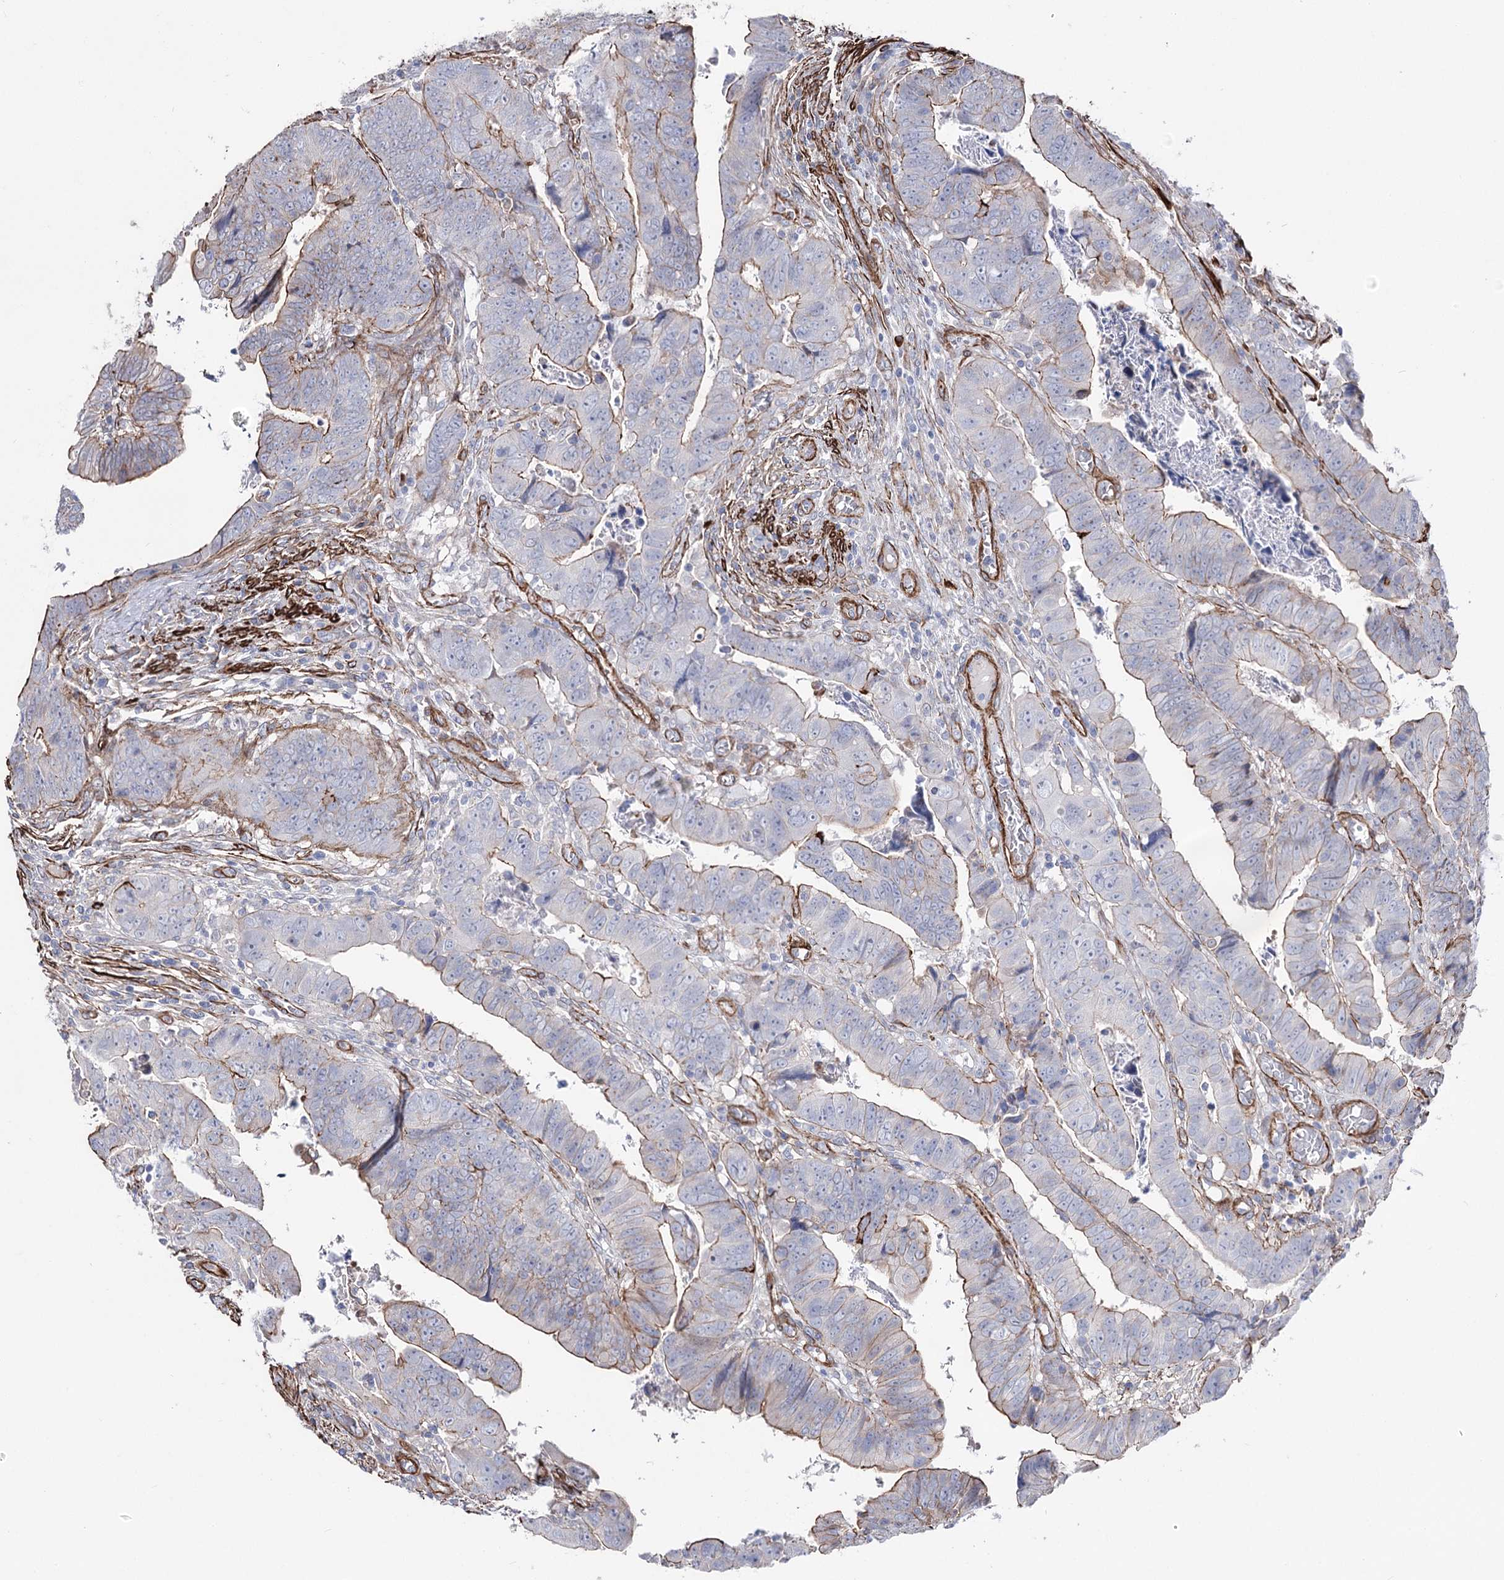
{"staining": {"intensity": "moderate", "quantity": "<25%", "location": "cytoplasmic/membranous"}, "tissue": "colorectal cancer", "cell_type": "Tumor cells", "image_type": "cancer", "snomed": [{"axis": "morphology", "description": "Normal tissue, NOS"}, {"axis": "morphology", "description": "Adenocarcinoma, NOS"}, {"axis": "topography", "description": "Rectum"}], "caption": "Colorectal cancer was stained to show a protein in brown. There is low levels of moderate cytoplasmic/membranous expression in about <25% of tumor cells. (DAB IHC, brown staining for protein, blue staining for nuclei).", "gene": "ARHGAP20", "patient": {"sex": "female", "age": 65}}